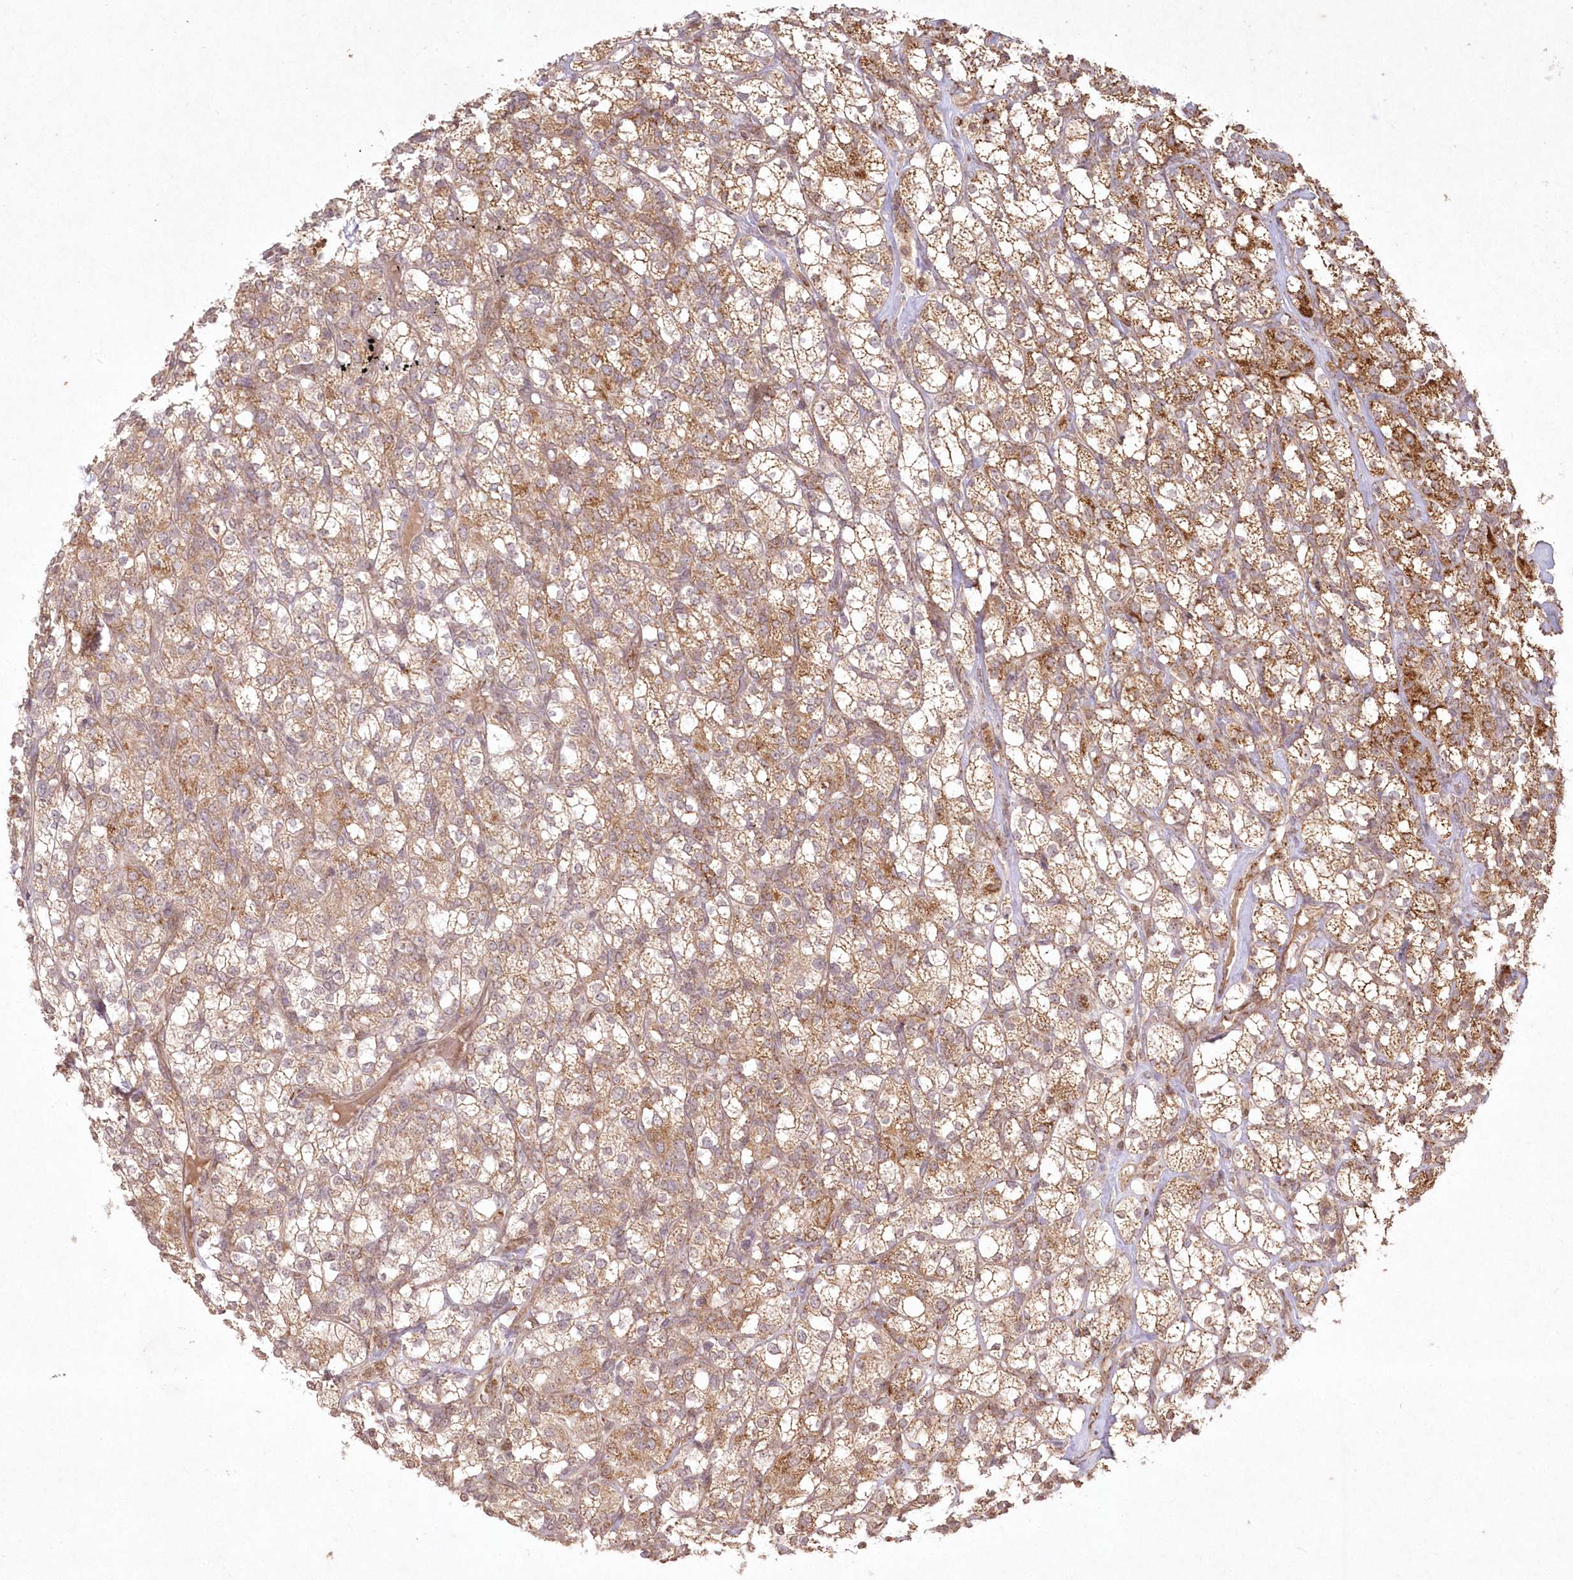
{"staining": {"intensity": "moderate", "quantity": ">75%", "location": "cytoplasmic/membranous"}, "tissue": "renal cancer", "cell_type": "Tumor cells", "image_type": "cancer", "snomed": [{"axis": "morphology", "description": "Adenocarcinoma, NOS"}, {"axis": "topography", "description": "Kidney"}], "caption": "Renal cancer stained for a protein exhibits moderate cytoplasmic/membranous positivity in tumor cells.", "gene": "LRPPRC", "patient": {"sex": "male", "age": 77}}